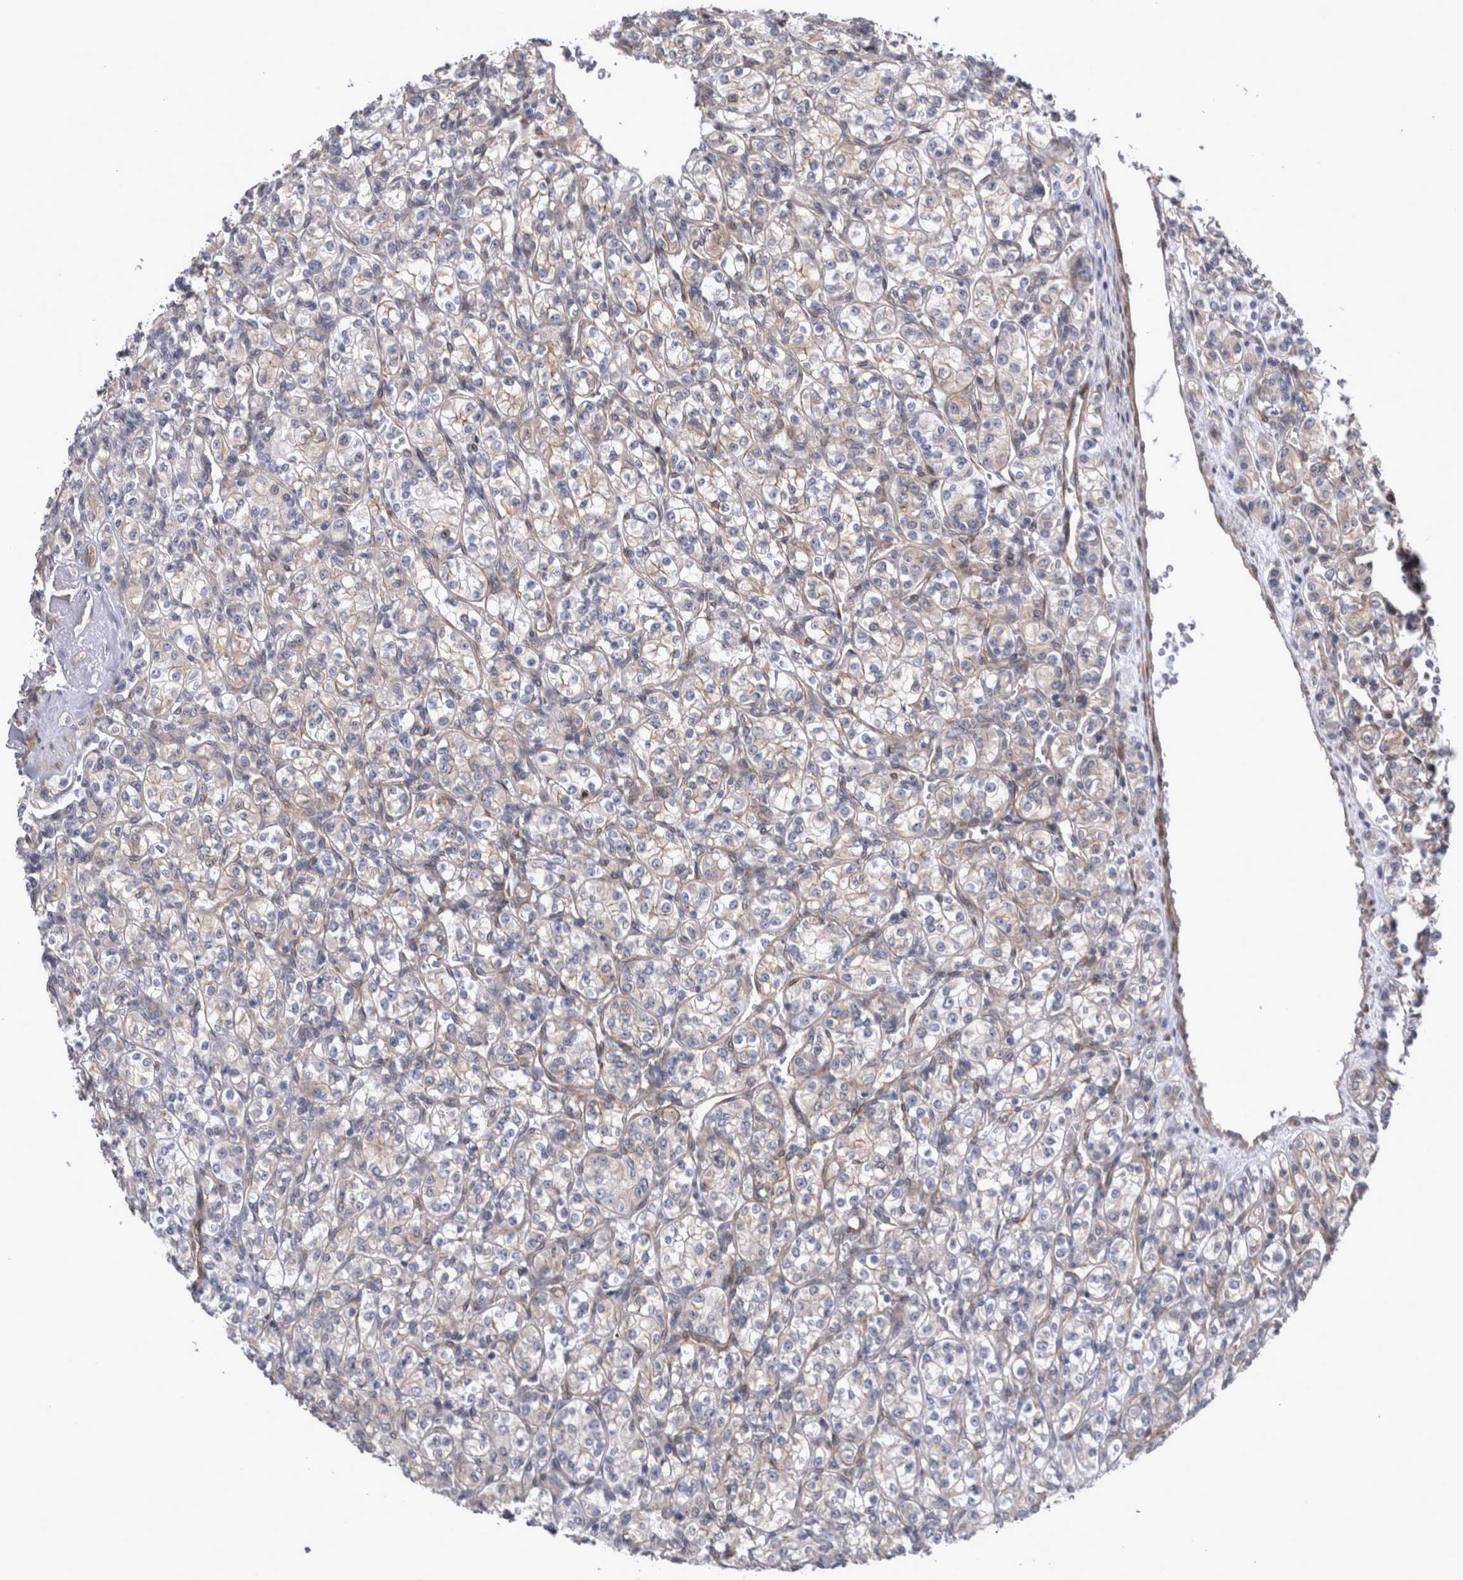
{"staining": {"intensity": "weak", "quantity": "25%-75%", "location": "cytoplasmic/membranous"}, "tissue": "renal cancer", "cell_type": "Tumor cells", "image_type": "cancer", "snomed": [{"axis": "morphology", "description": "Adenocarcinoma, NOS"}, {"axis": "topography", "description": "Kidney"}], "caption": "Protein expression by immunohistochemistry (IHC) displays weak cytoplasmic/membranous expression in approximately 25%-75% of tumor cells in renal cancer. The staining was performed using DAB (3,3'-diaminobenzidine), with brown indicating positive protein expression. Nuclei are stained blue with hematoxylin.", "gene": "DDX6", "patient": {"sex": "male", "age": 77}}